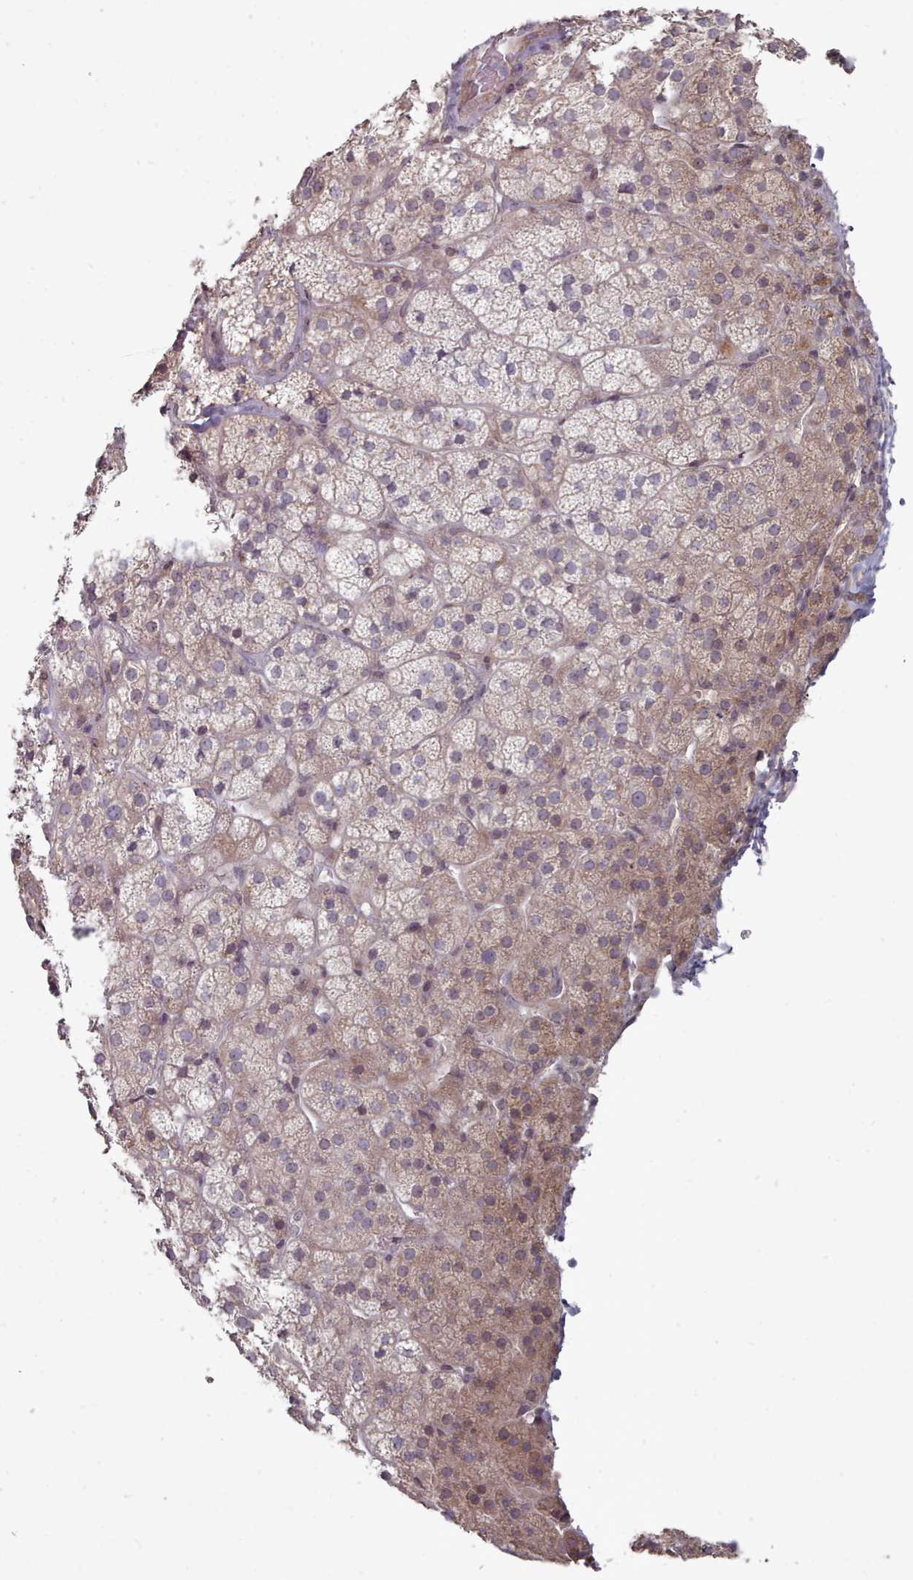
{"staining": {"intensity": "weak", "quantity": "25%-75%", "location": "cytoplasmic/membranous"}, "tissue": "adrenal gland", "cell_type": "Glandular cells", "image_type": "normal", "snomed": [{"axis": "morphology", "description": "Normal tissue, NOS"}, {"axis": "topography", "description": "Adrenal gland"}], "caption": "Immunohistochemical staining of benign adrenal gland demonstrates low levels of weak cytoplasmic/membranous positivity in about 25%-75% of glandular cells.", "gene": "ACKR3", "patient": {"sex": "female", "age": 70}}